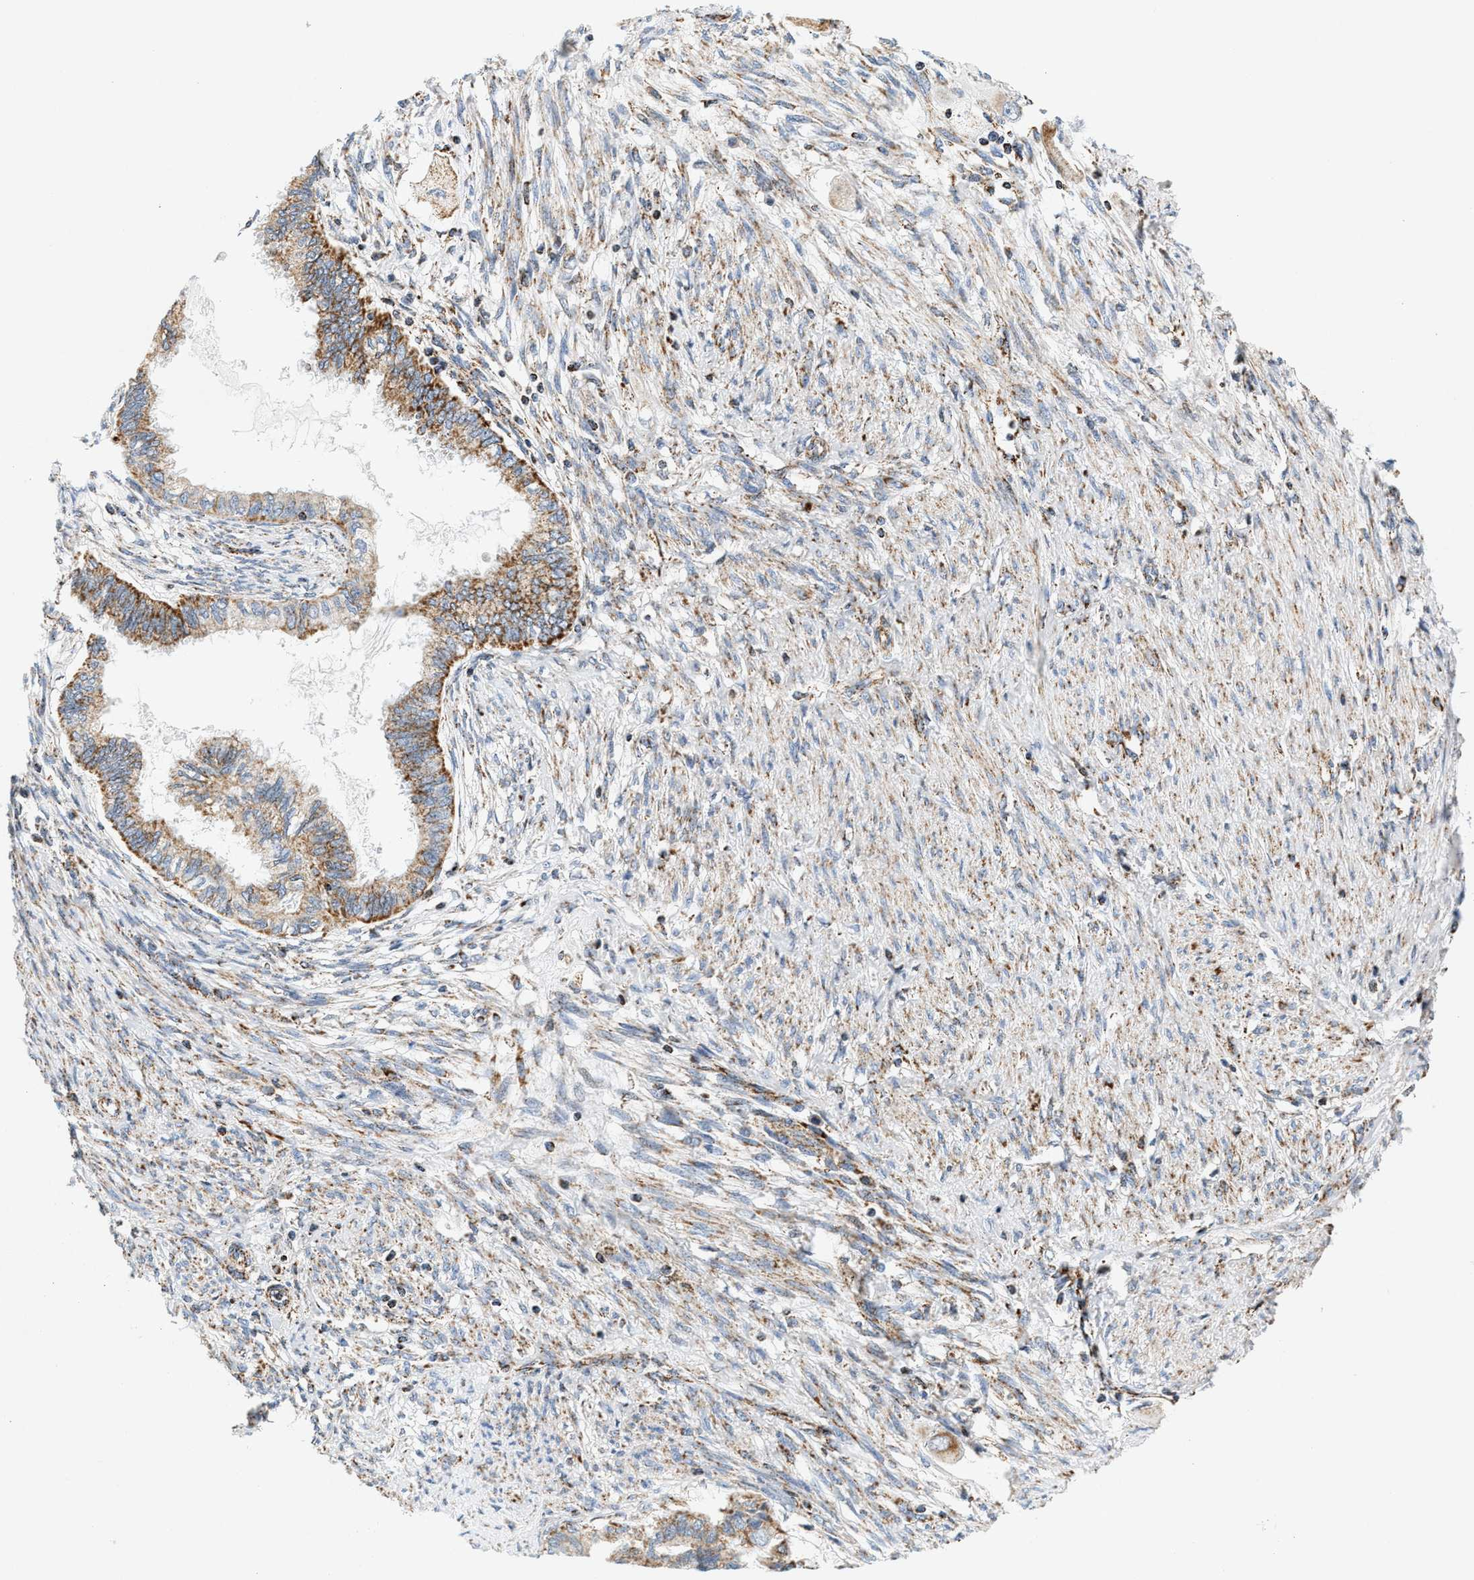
{"staining": {"intensity": "moderate", "quantity": ">75%", "location": "cytoplasmic/membranous"}, "tissue": "cervical cancer", "cell_type": "Tumor cells", "image_type": "cancer", "snomed": [{"axis": "morphology", "description": "Normal tissue, NOS"}, {"axis": "morphology", "description": "Adenocarcinoma, NOS"}, {"axis": "topography", "description": "Cervix"}, {"axis": "topography", "description": "Endometrium"}], "caption": "Immunohistochemical staining of cervical cancer displays medium levels of moderate cytoplasmic/membranous protein expression in about >75% of tumor cells. (DAB IHC with brightfield microscopy, high magnification).", "gene": "PDE1A", "patient": {"sex": "female", "age": 86}}